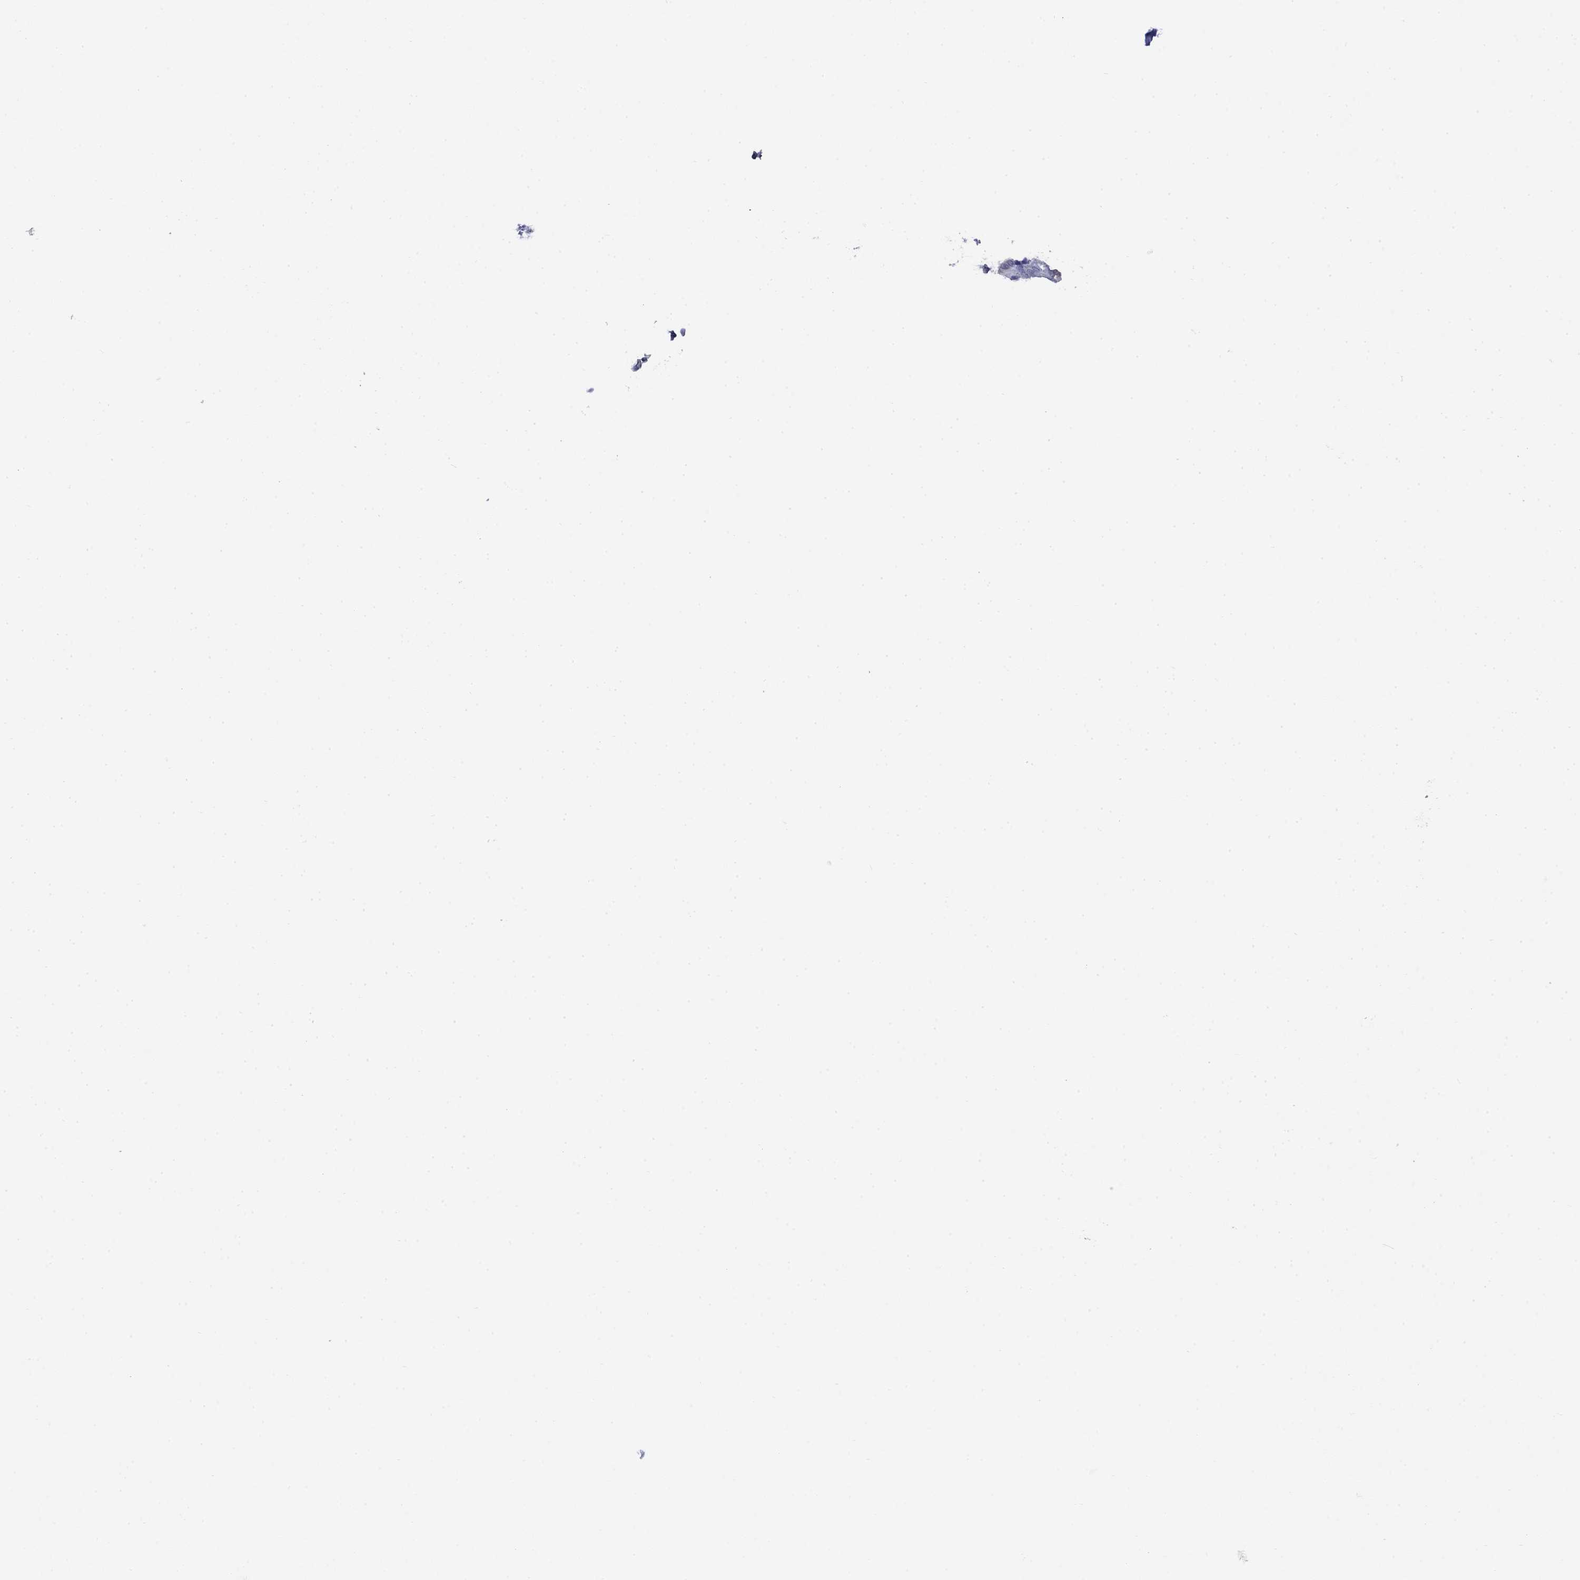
{"staining": {"intensity": "negative", "quantity": "none", "location": "none"}, "tissue": "vagina", "cell_type": "Squamous epithelial cells", "image_type": "normal", "snomed": [{"axis": "morphology", "description": "Normal tissue, NOS"}, {"axis": "topography", "description": "Vagina"}], "caption": "The photomicrograph shows no significant expression in squamous epithelial cells of vagina.", "gene": "BCL2L14", "patient": {"sex": "female", "age": 47}}